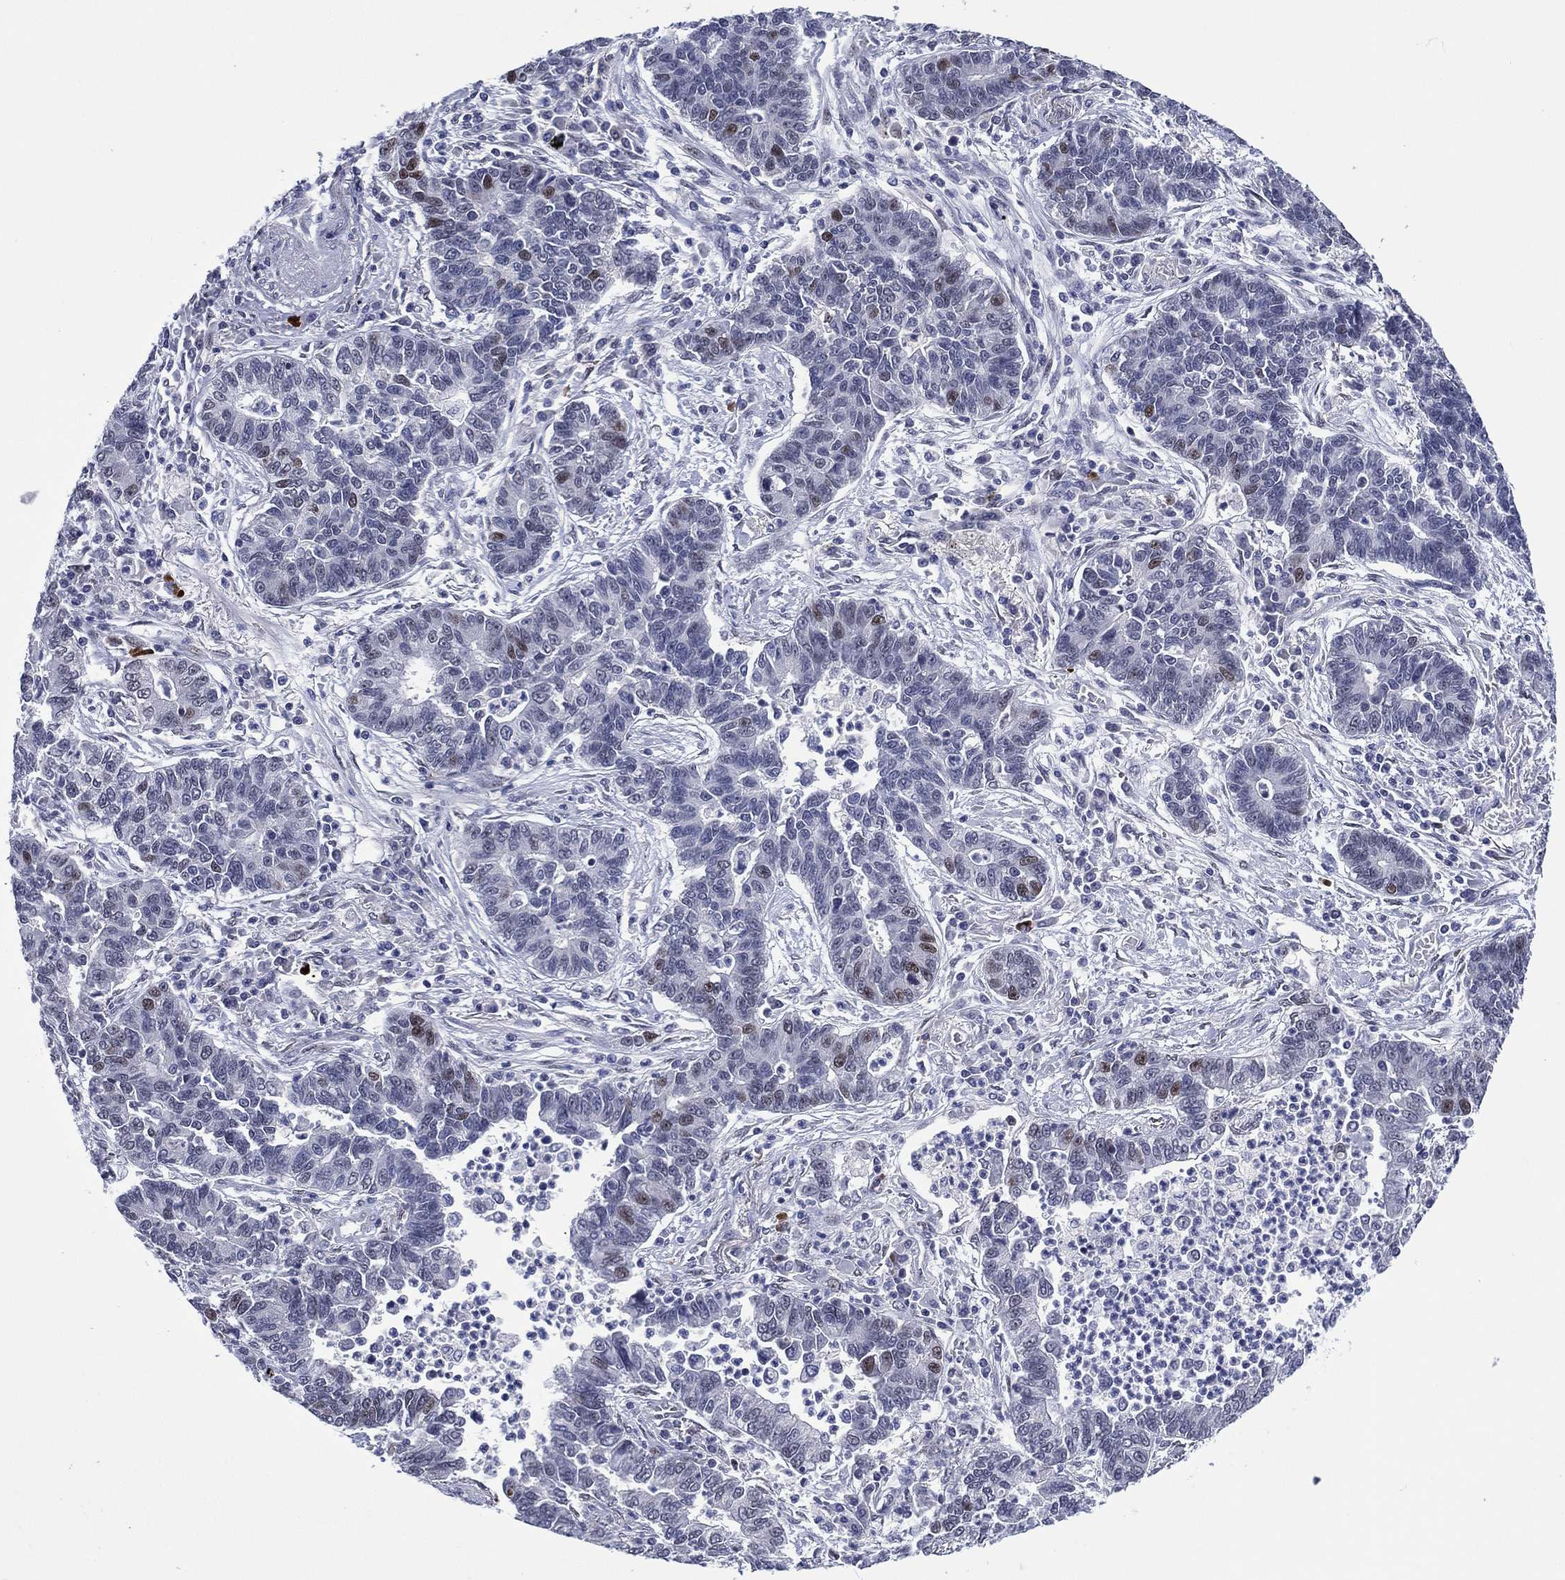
{"staining": {"intensity": "moderate", "quantity": "<25%", "location": "nuclear"}, "tissue": "lung cancer", "cell_type": "Tumor cells", "image_type": "cancer", "snomed": [{"axis": "morphology", "description": "Adenocarcinoma, NOS"}, {"axis": "topography", "description": "Lung"}], "caption": "A high-resolution histopathology image shows immunohistochemistry (IHC) staining of adenocarcinoma (lung), which shows moderate nuclear positivity in approximately <25% of tumor cells. The protein of interest is shown in brown color, while the nuclei are stained blue.", "gene": "GATA6", "patient": {"sex": "female", "age": 57}}